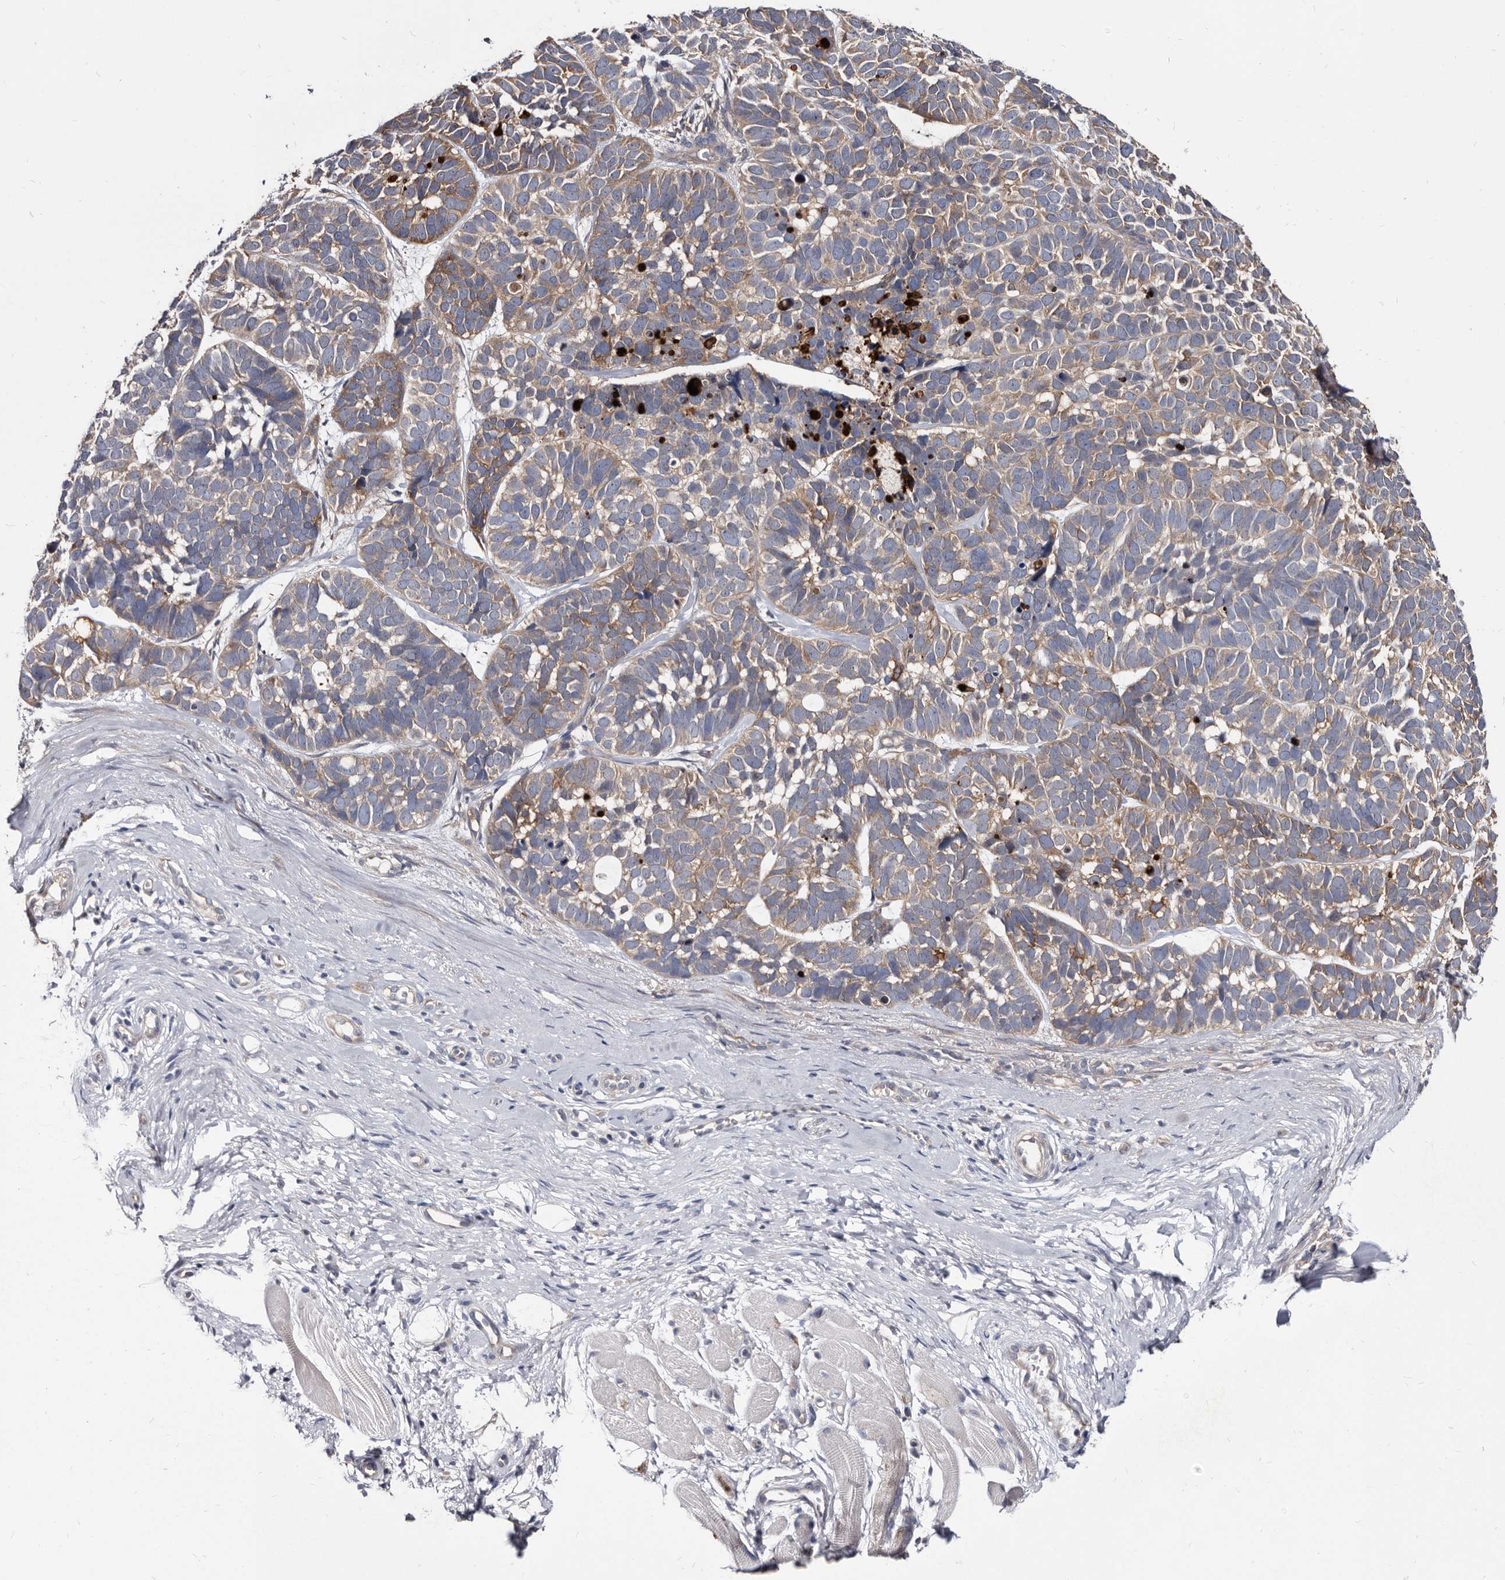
{"staining": {"intensity": "moderate", "quantity": ">75%", "location": "cytoplasmic/membranous"}, "tissue": "skin cancer", "cell_type": "Tumor cells", "image_type": "cancer", "snomed": [{"axis": "morphology", "description": "Basal cell carcinoma"}, {"axis": "topography", "description": "Skin"}], "caption": "Tumor cells demonstrate medium levels of moderate cytoplasmic/membranous positivity in approximately >75% of cells in human skin cancer (basal cell carcinoma).", "gene": "ABCF2", "patient": {"sex": "male", "age": 62}}